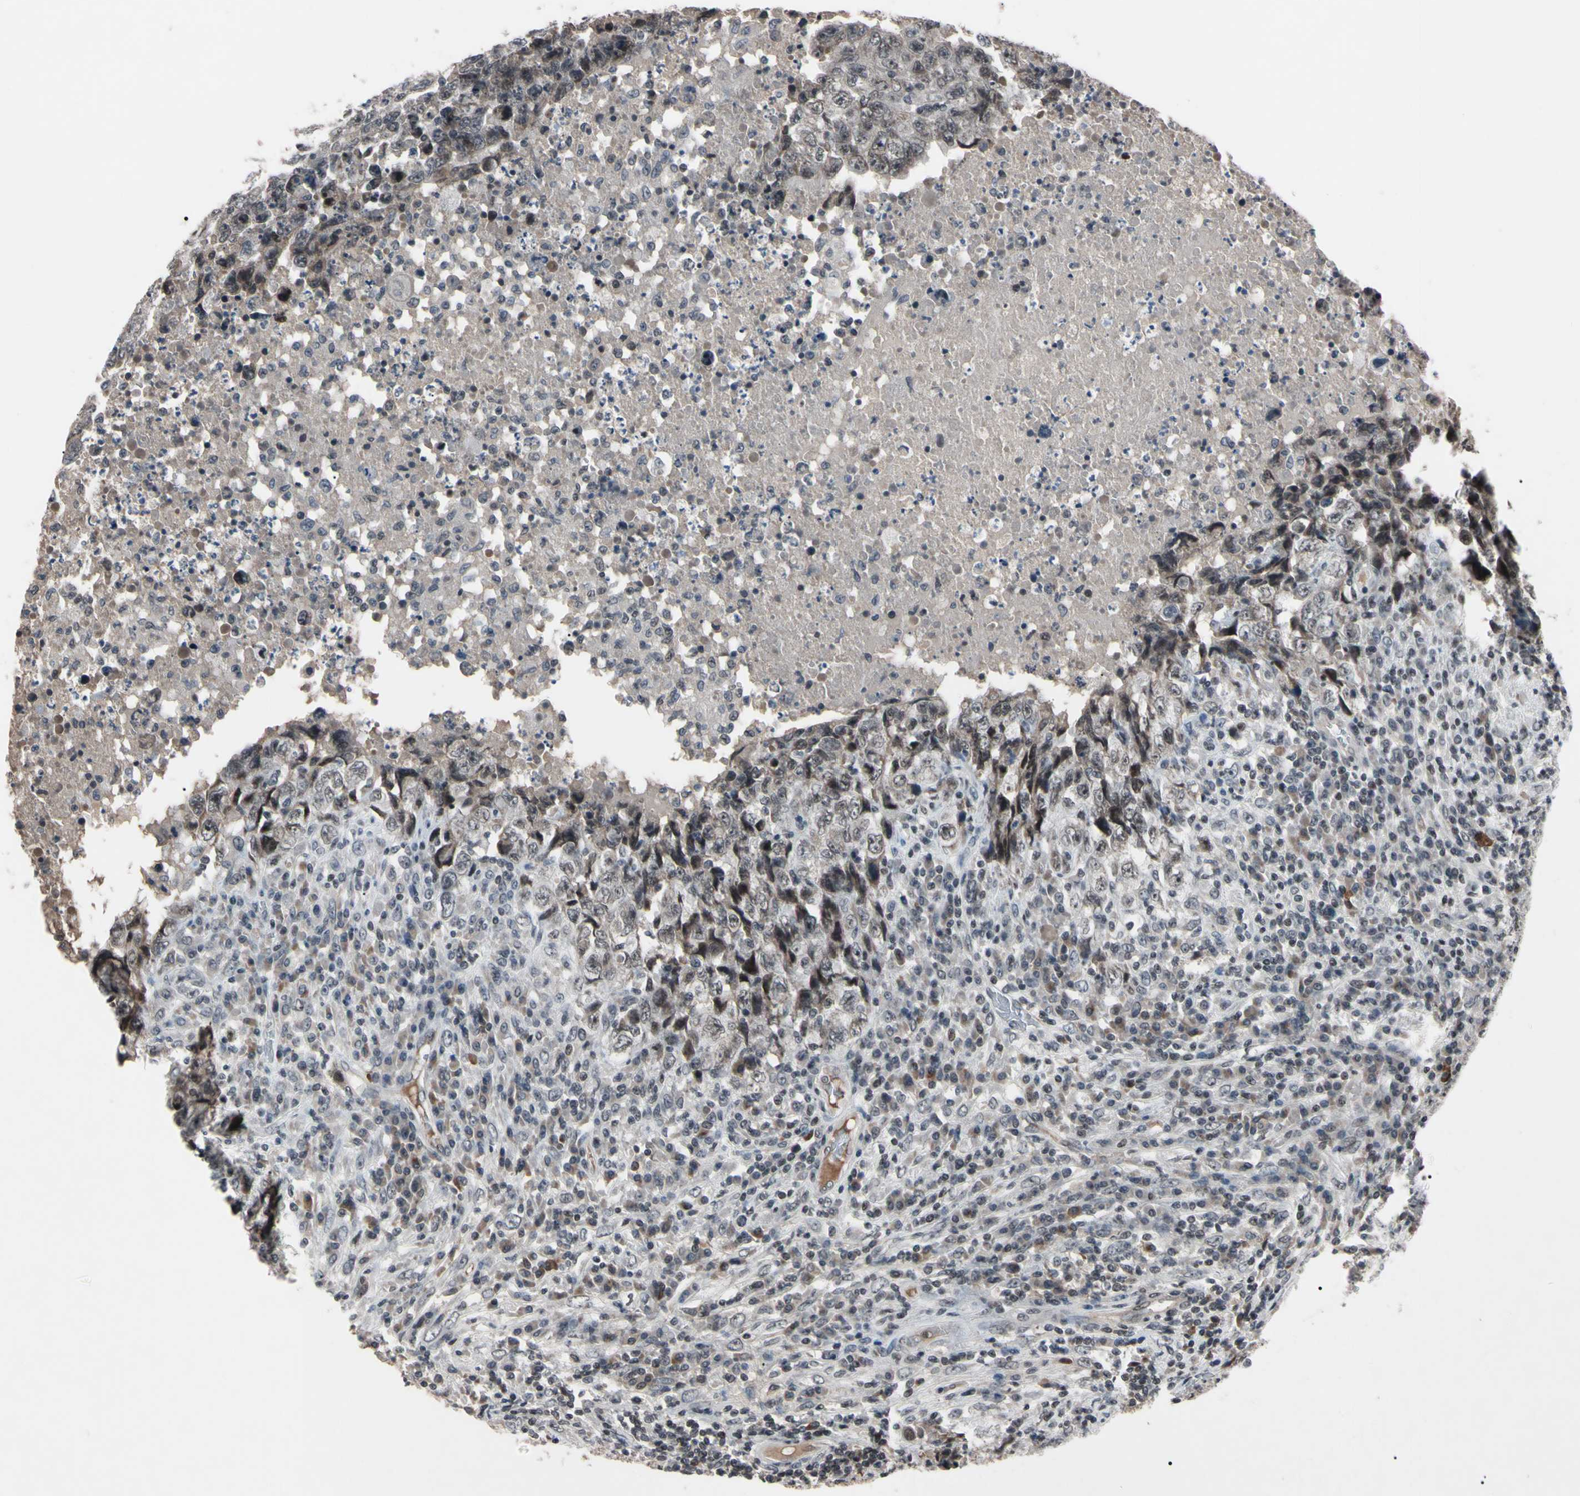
{"staining": {"intensity": "weak", "quantity": "25%-75%", "location": "nuclear"}, "tissue": "testis cancer", "cell_type": "Tumor cells", "image_type": "cancer", "snomed": [{"axis": "morphology", "description": "Necrosis, NOS"}, {"axis": "morphology", "description": "Carcinoma, Embryonal, NOS"}, {"axis": "topography", "description": "Testis"}], "caption": "IHC image of neoplastic tissue: testis embryonal carcinoma stained using immunohistochemistry (IHC) displays low levels of weak protein expression localized specifically in the nuclear of tumor cells, appearing as a nuclear brown color.", "gene": "YY1", "patient": {"sex": "male", "age": 19}}